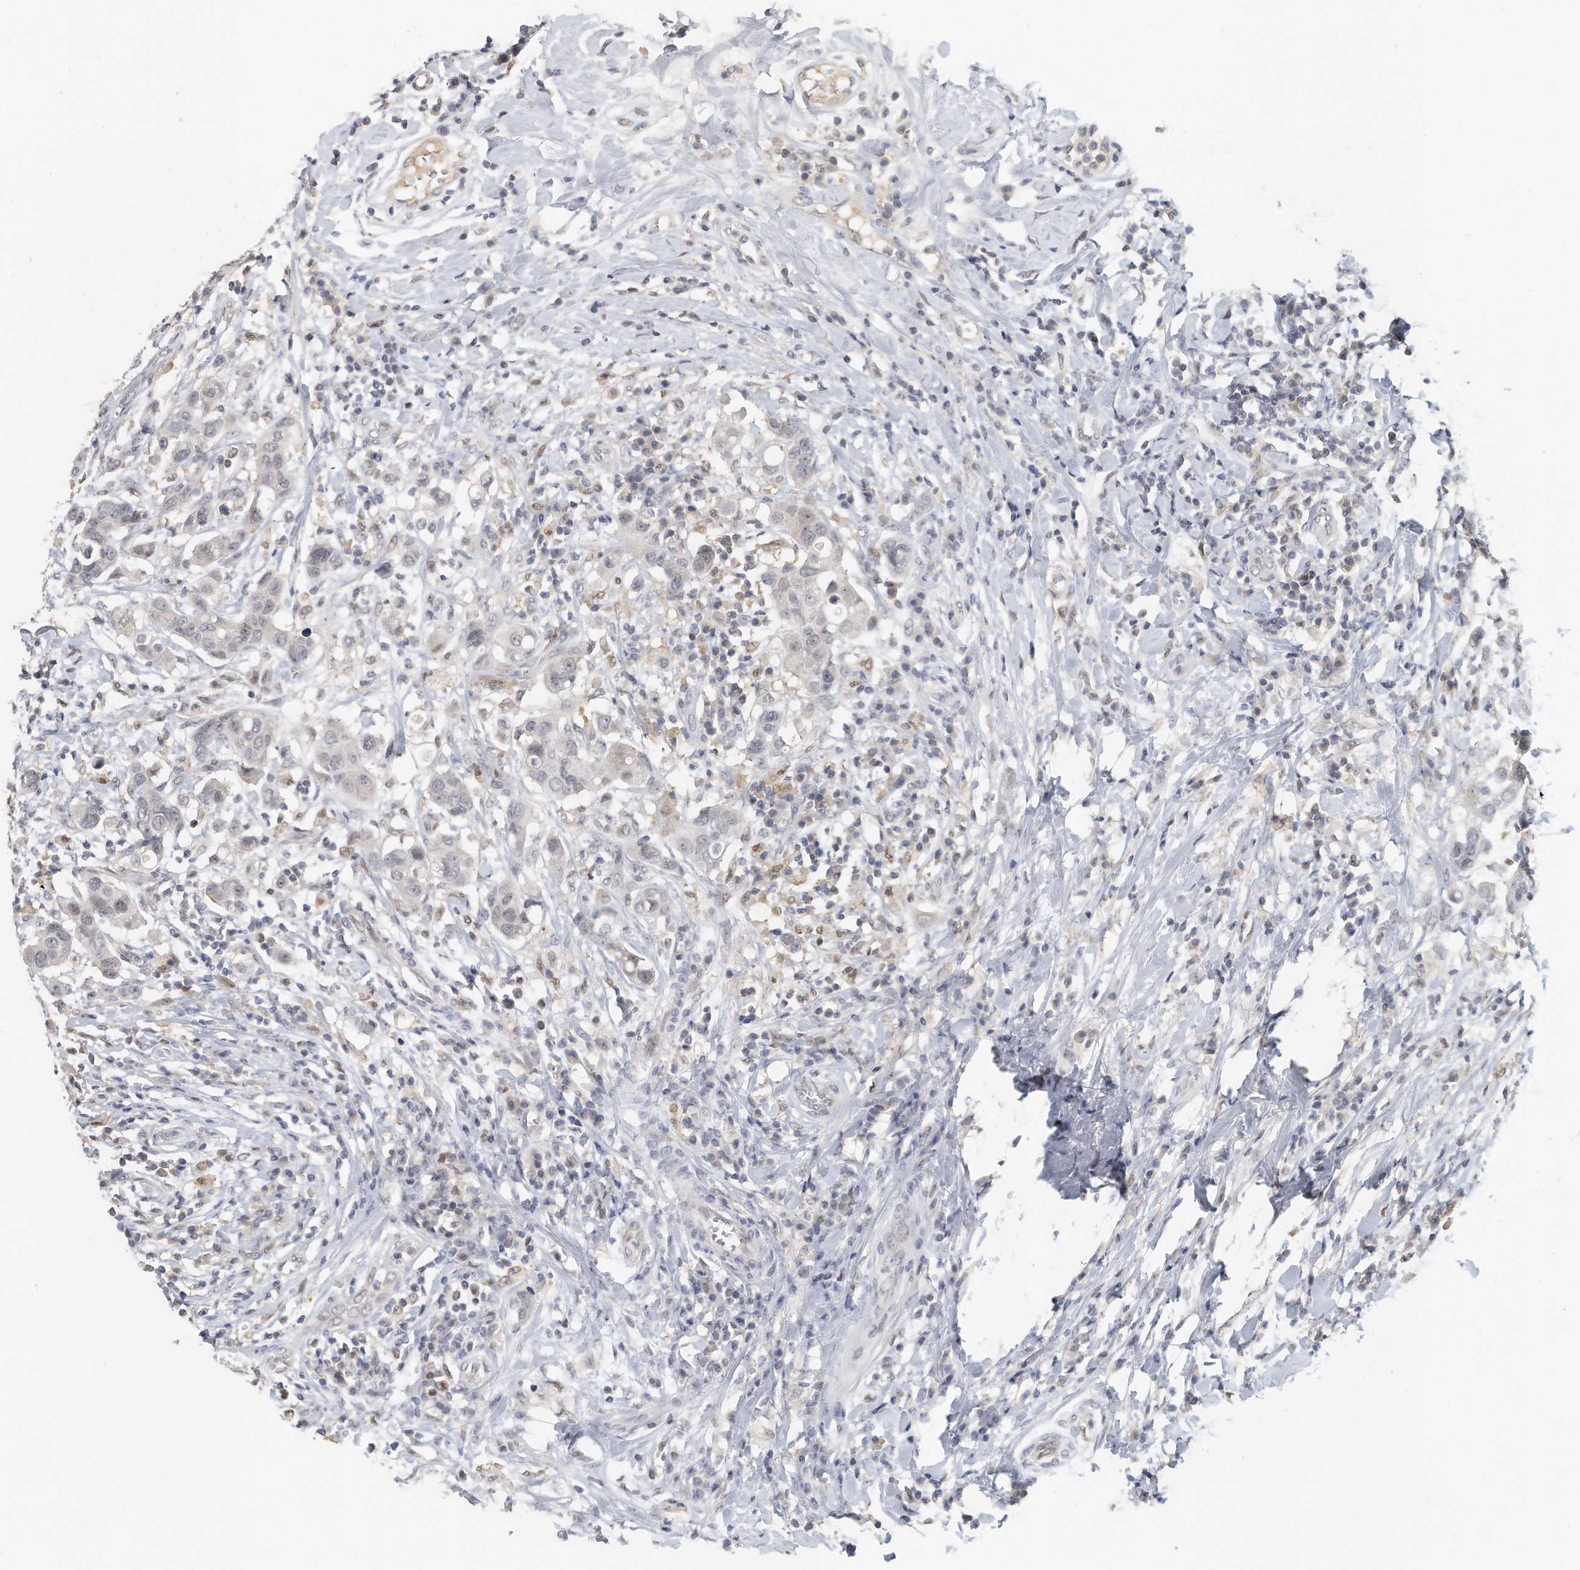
{"staining": {"intensity": "negative", "quantity": "none", "location": "none"}, "tissue": "breast cancer", "cell_type": "Tumor cells", "image_type": "cancer", "snomed": [{"axis": "morphology", "description": "Duct carcinoma"}, {"axis": "topography", "description": "Breast"}], "caption": "This is an immunohistochemistry image of human breast invasive ductal carcinoma. There is no staining in tumor cells.", "gene": "DDX43", "patient": {"sex": "female", "age": 27}}